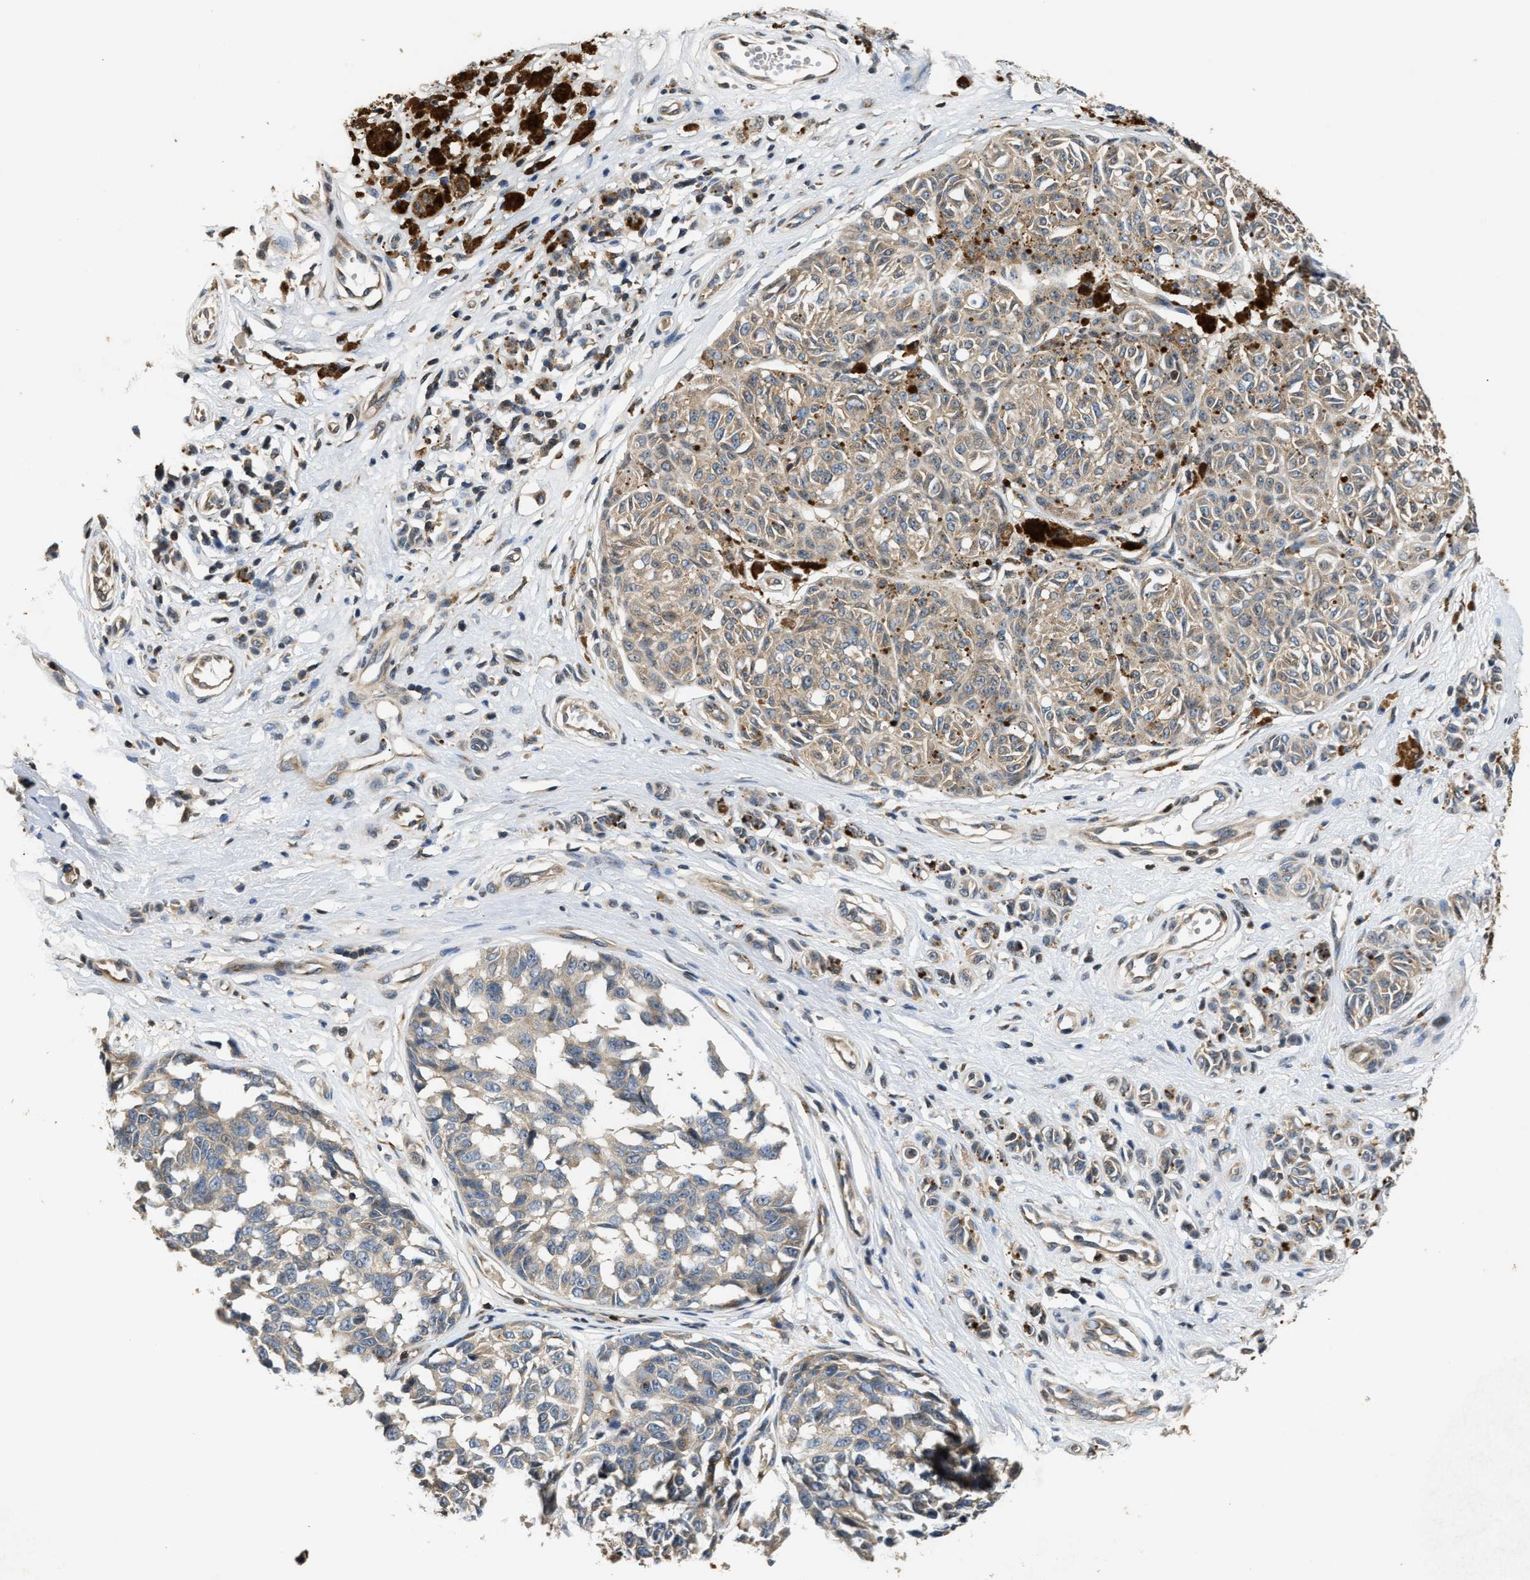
{"staining": {"intensity": "weak", "quantity": "<25%", "location": "cytoplasmic/membranous"}, "tissue": "melanoma", "cell_type": "Tumor cells", "image_type": "cancer", "snomed": [{"axis": "morphology", "description": "Malignant melanoma, NOS"}, {"axis": "topography", "description": "Skin"}], "caption": "There is no significant positivity in tumor cells of melanoma.", "gene": "CHUK", "patient": {"sex": "female", "age": 64}}